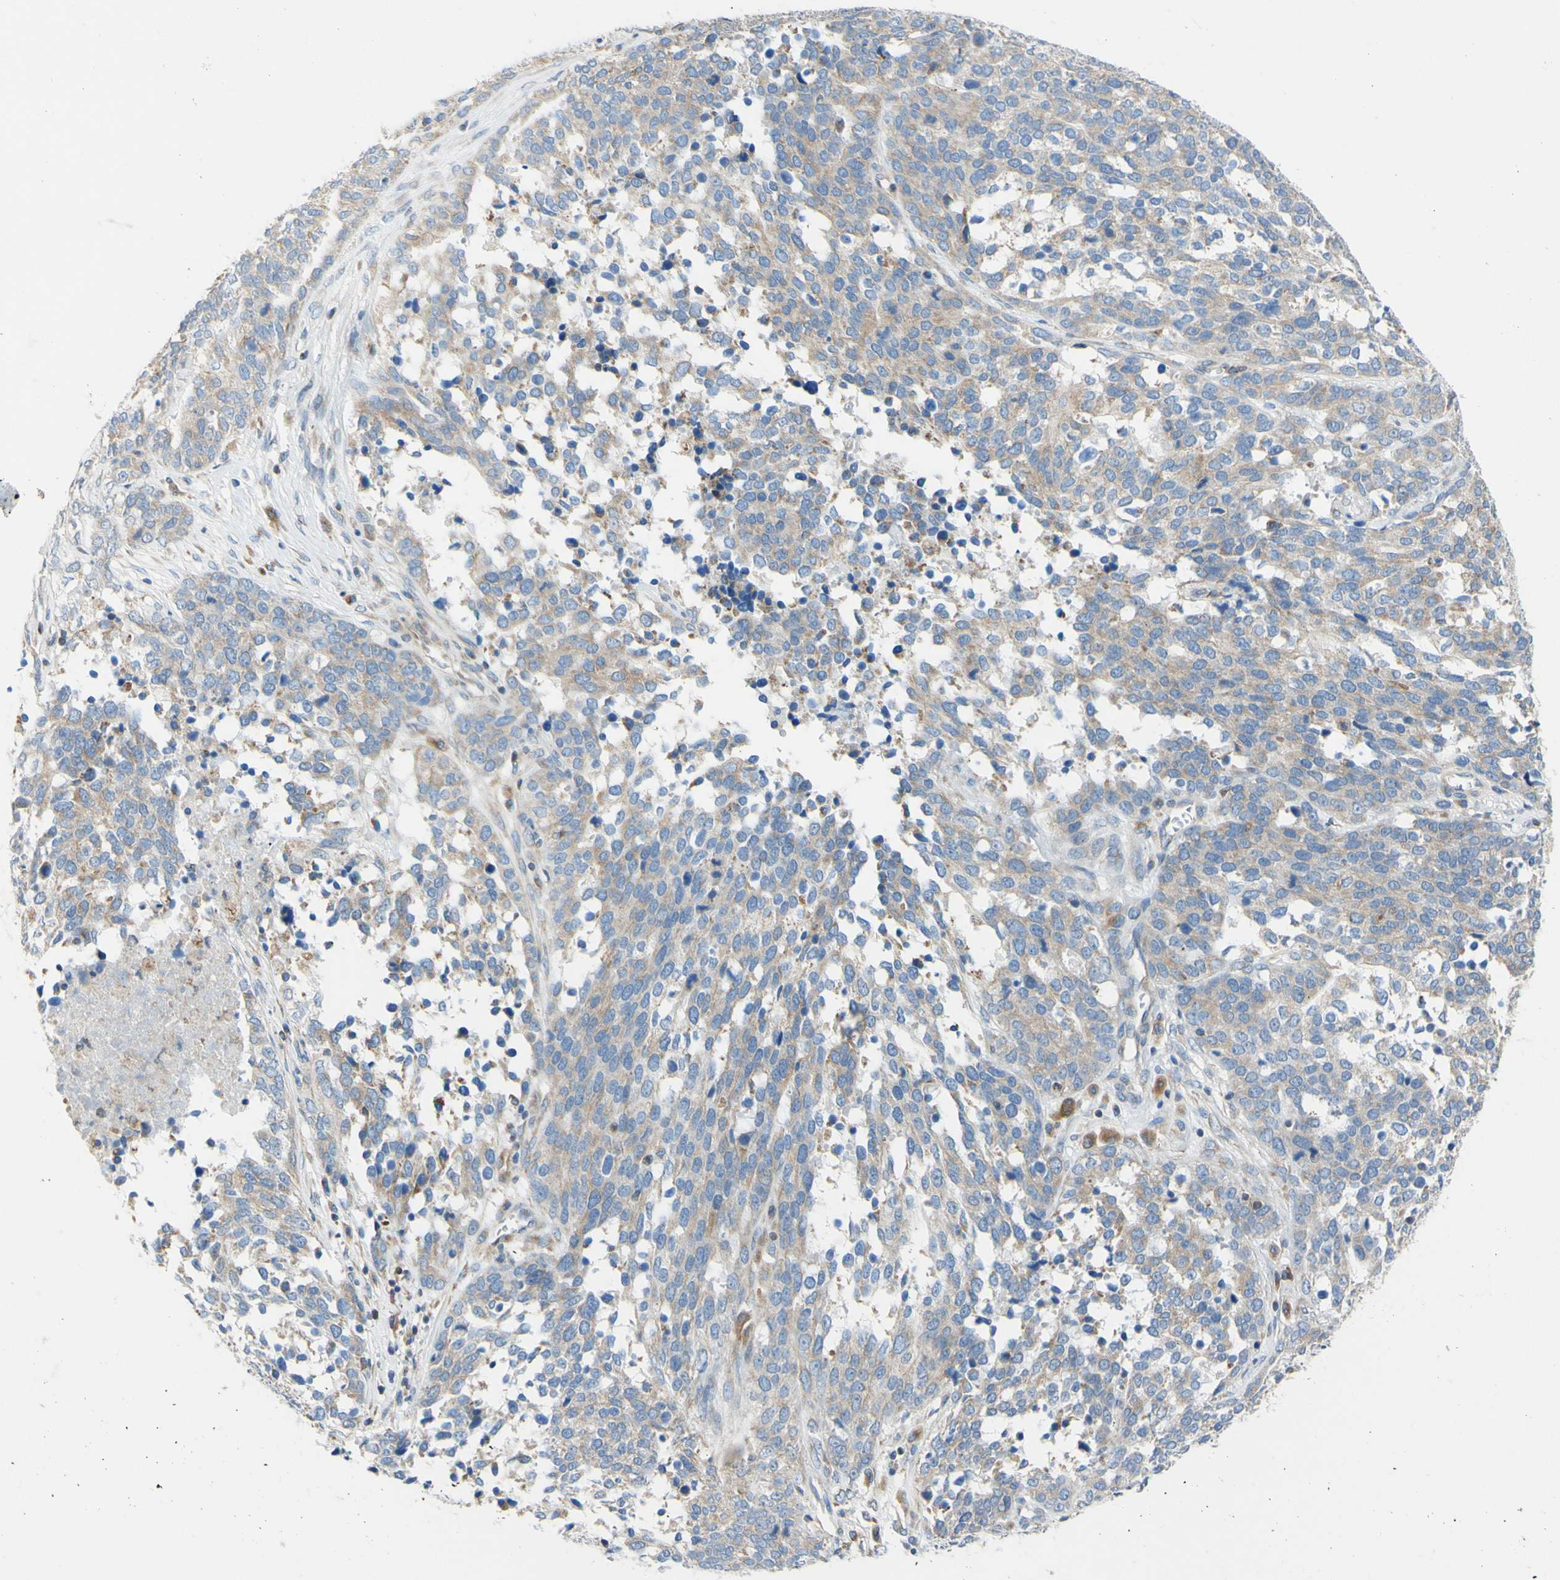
{"staining": {"intensity": "weak", "quantity": "25%-75%", "location": "cytoplasmic/membranous"}, "tissue": "ovarian cancer", "cell_type": "Tumor cells", "image_type": "cancer", "snomed": [{"axis": "morphology", "description": "Cystadenocarcinoma, serous, NOS"}, {"axis": "topography", "description": "Ovary"}], "caption": "Weak cytoplasmic/membranous expression for a protein is seen in about 25%-75% of tumor cells of ovarian cancer (serous cystadenocarcinoma) using immunohistochemistry (IHC).", "gene": "RETREG2", "patient": {"sex": "female", "age": 44}}